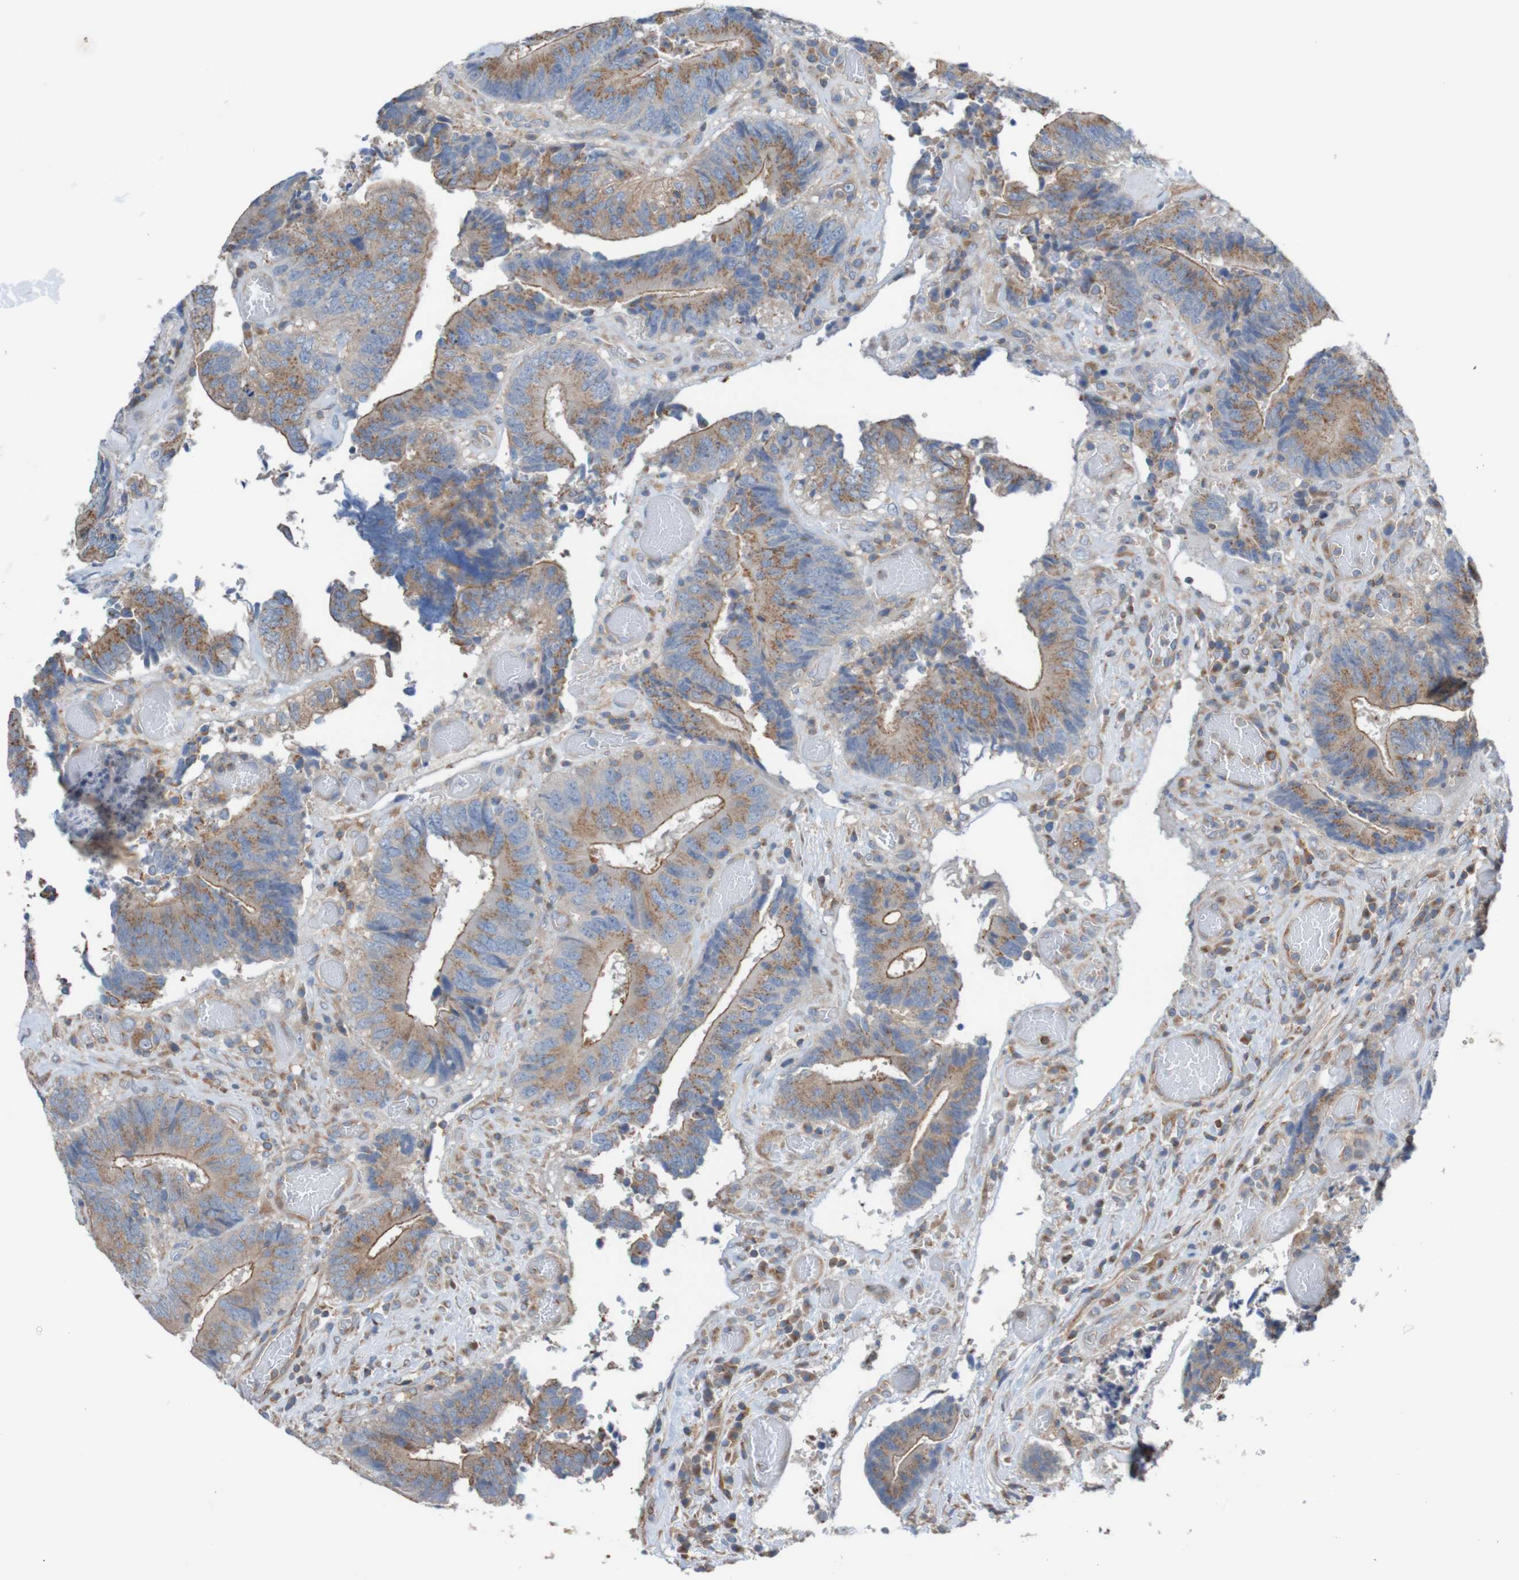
{"staining": {"intensity": "moderate", "quantity": ">75%", "location": "cytoplasmic/membranous"}, "tissue": "colorectal cancer", "cell_type": "Tumor cells", "image_type": "cancer", "snomed": [{"axis": "morphology", "description": "Adenocarcinoma, NOS"}, {"axis": "topography", "description": "Rectum"}], "caption": "Immunohistochemistry (IHC) (DAB) staining of human colorectal cancer exhibits moderate cytoplasmic/membranous protein staining in approximately >75% of tumor cells. (DAB = brown stain, brightfield microscopy at high magnification).", "gene": "MINAR1", "patient": {"sex": "male", "age": 72}}